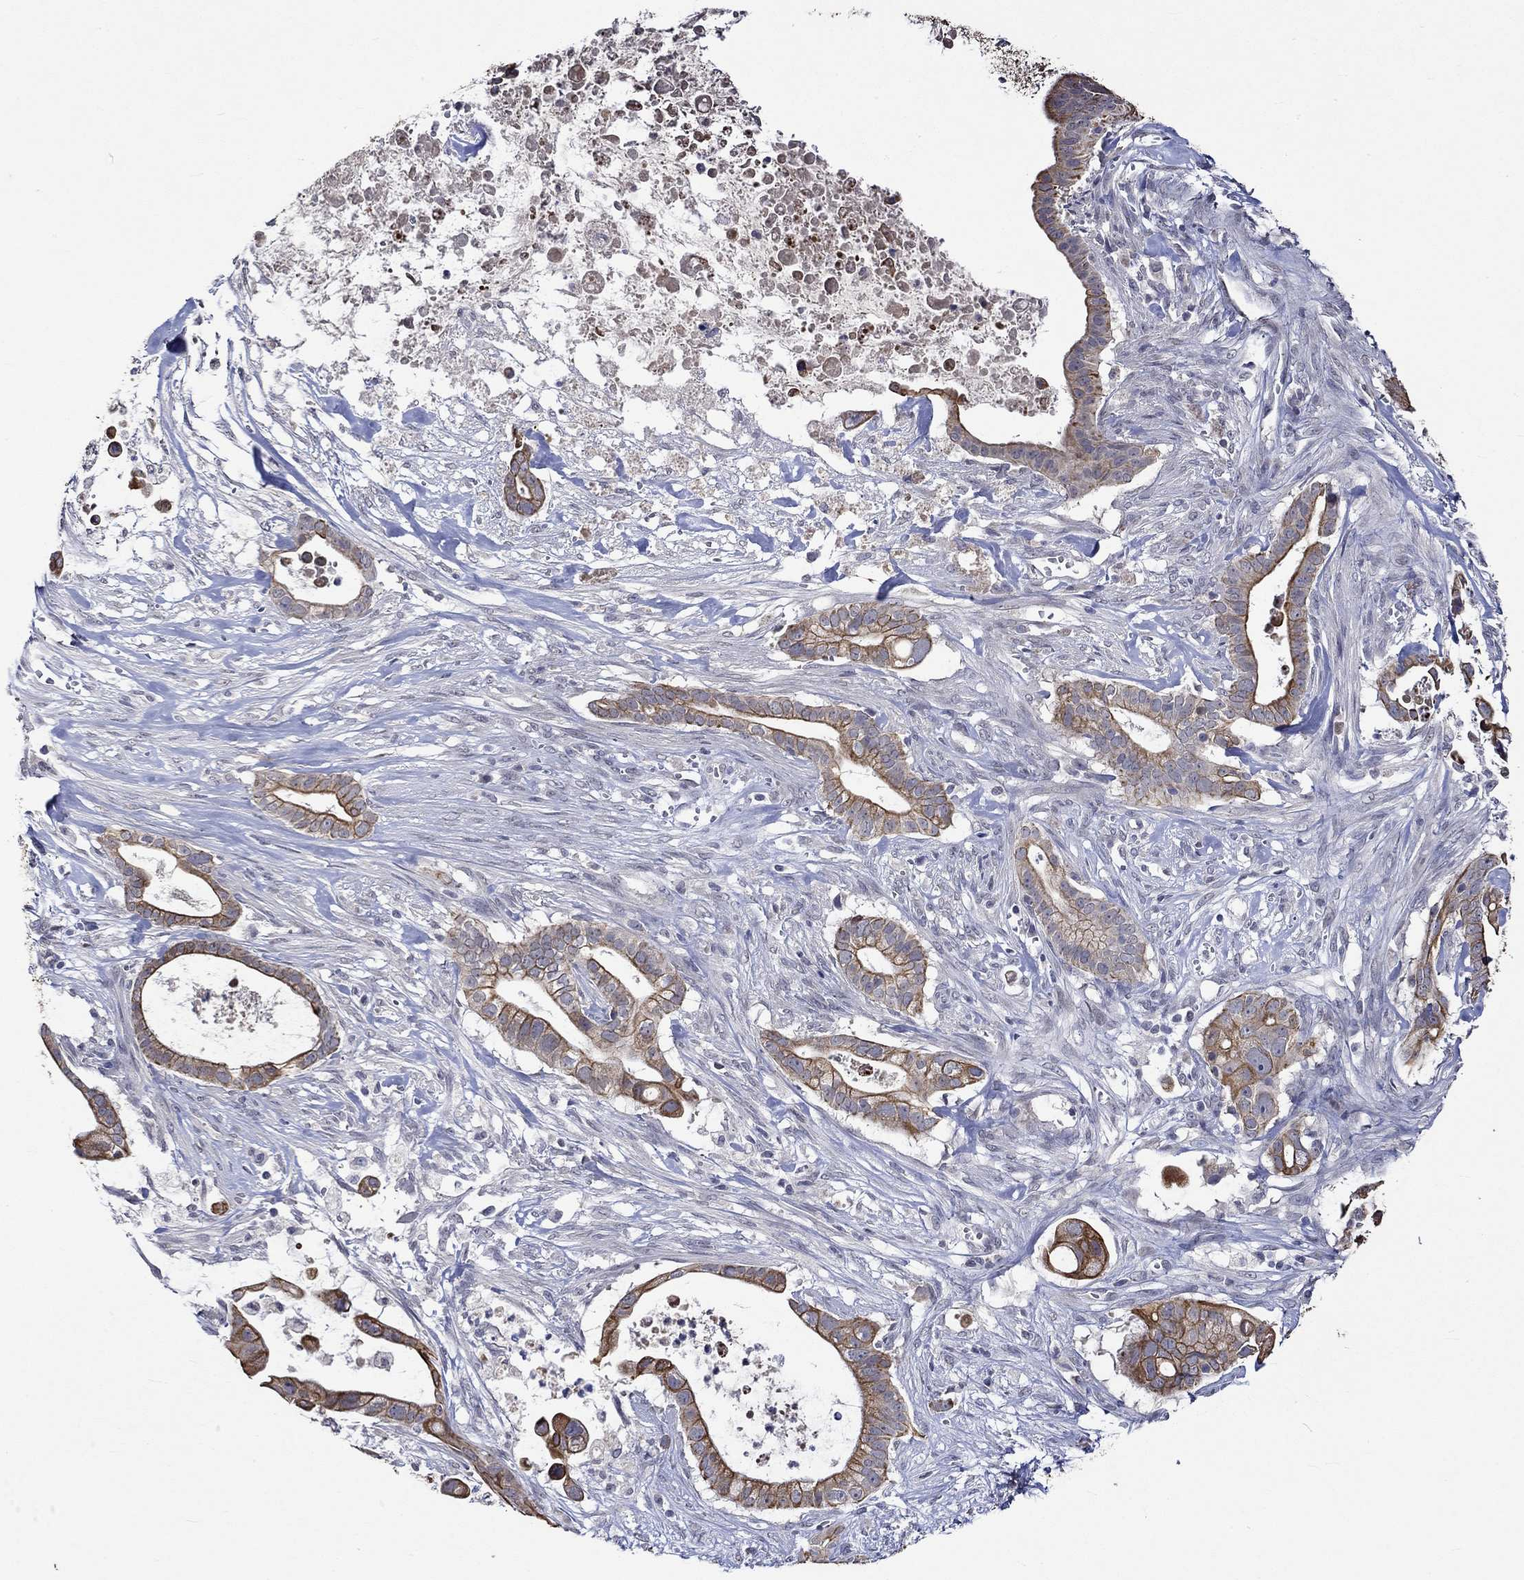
{"staining": {"intensity": "strong", "quantity": "<25%", "location": "cytoplasmic/membranous"}, "tissue": "pancreatic cancer", "cell_type": "Tumor cells", "image_type": "cancer", "snomed": [{"axis": "morphology", "description": "Adenocarcinoma, NOS"}, {"axis": "topography", "description": "Pancreas"}], "caption": "Pancreatic adenocarcinoma stained with IHC demonstrates strong cytoplasmic/membranous expression in about <25% of tumor cells.", "gene": "DDX3Y", "patient": {"sex": "male", "age": 61}}